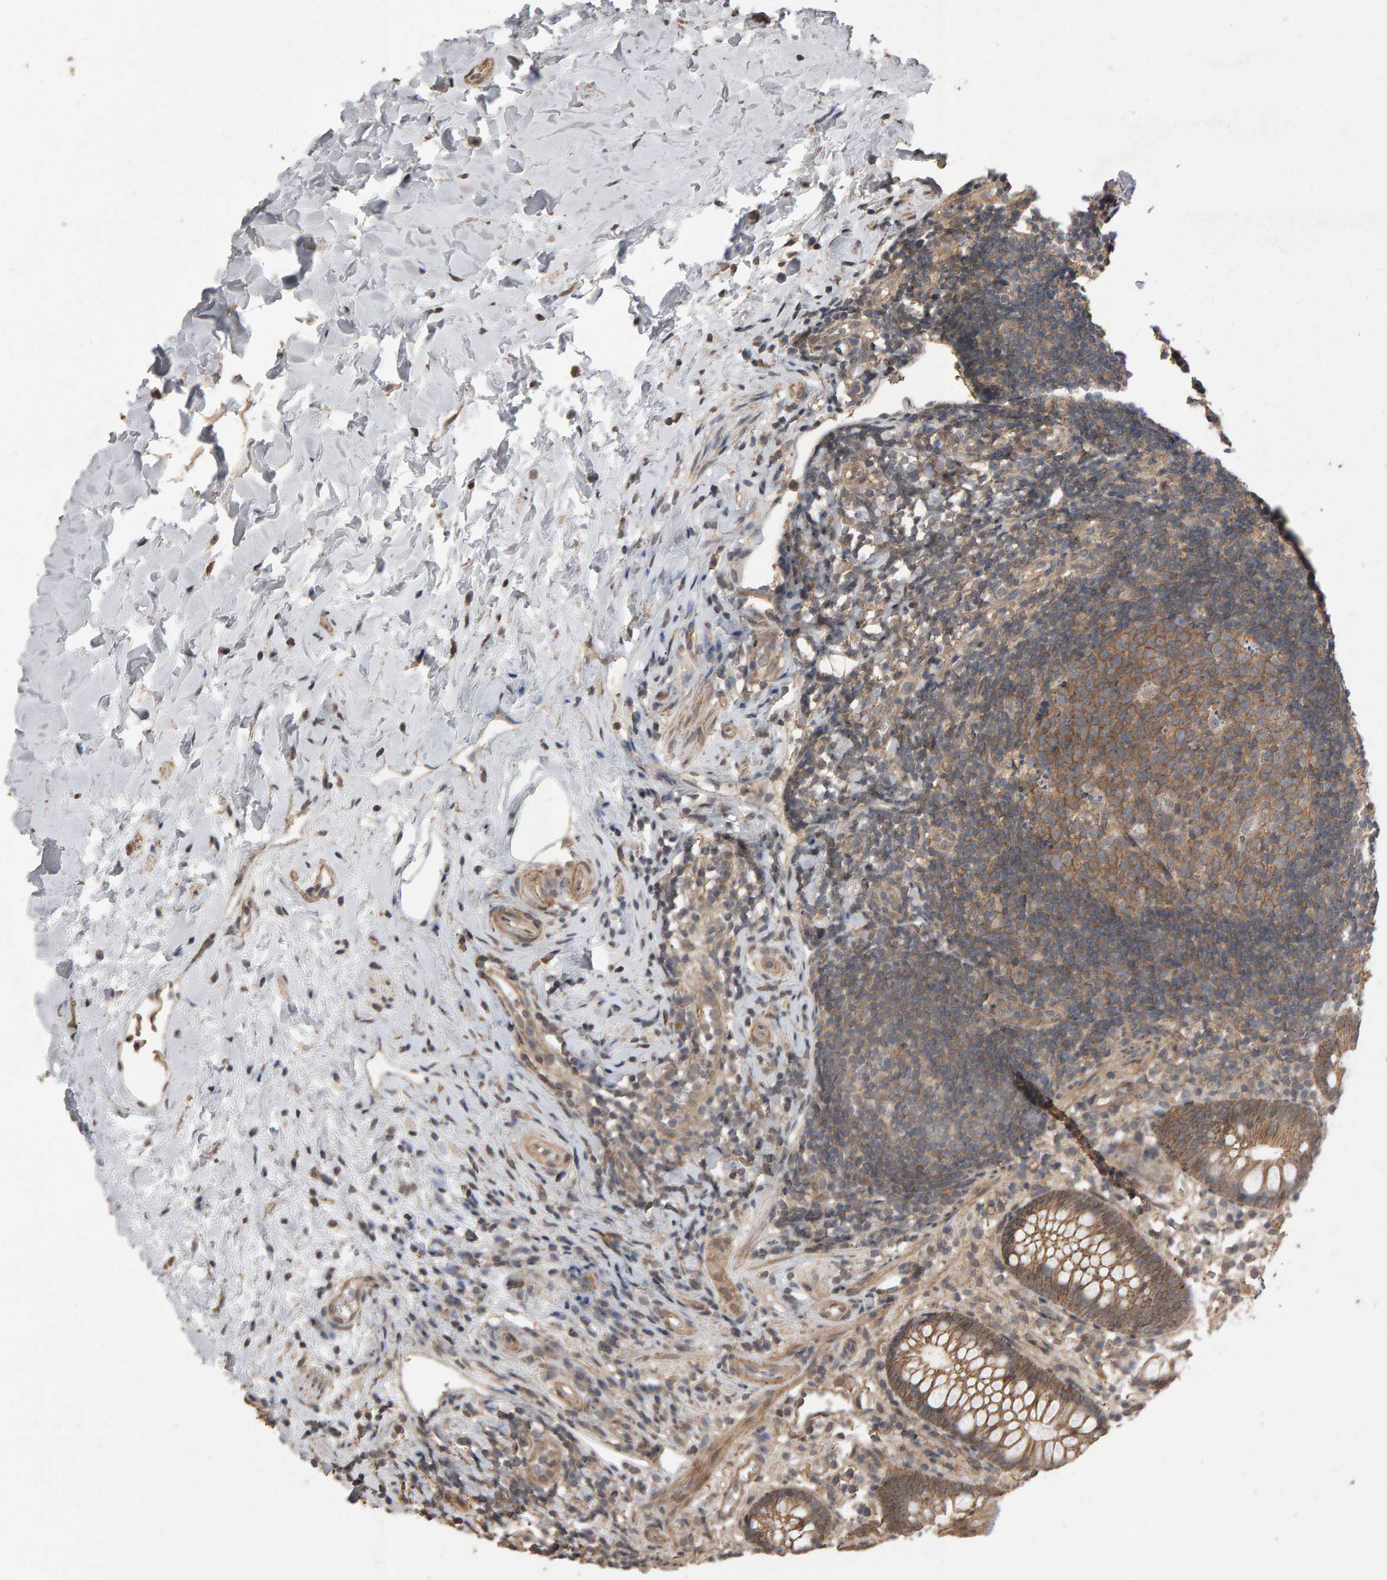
{"staining": {"intensity": "strong", "quantity": ">75%", "location": "cytoplasmic/membranous"}, "tissue": "appendix", "cell_type": "Glandular cells", "image_type": "normal", "snomed": [{"axis": "morphology", "description": "Normal tissue, NOS"}, {"axis": "topography", "description": "Appendix"}], "caption": "Glandular cells display high levels of strong cytoplasmic/membranous expression in about >75% of cells in benign human appendix.", "gene": "SCRIB", "patient": {"sex": "female", "age": 20}}